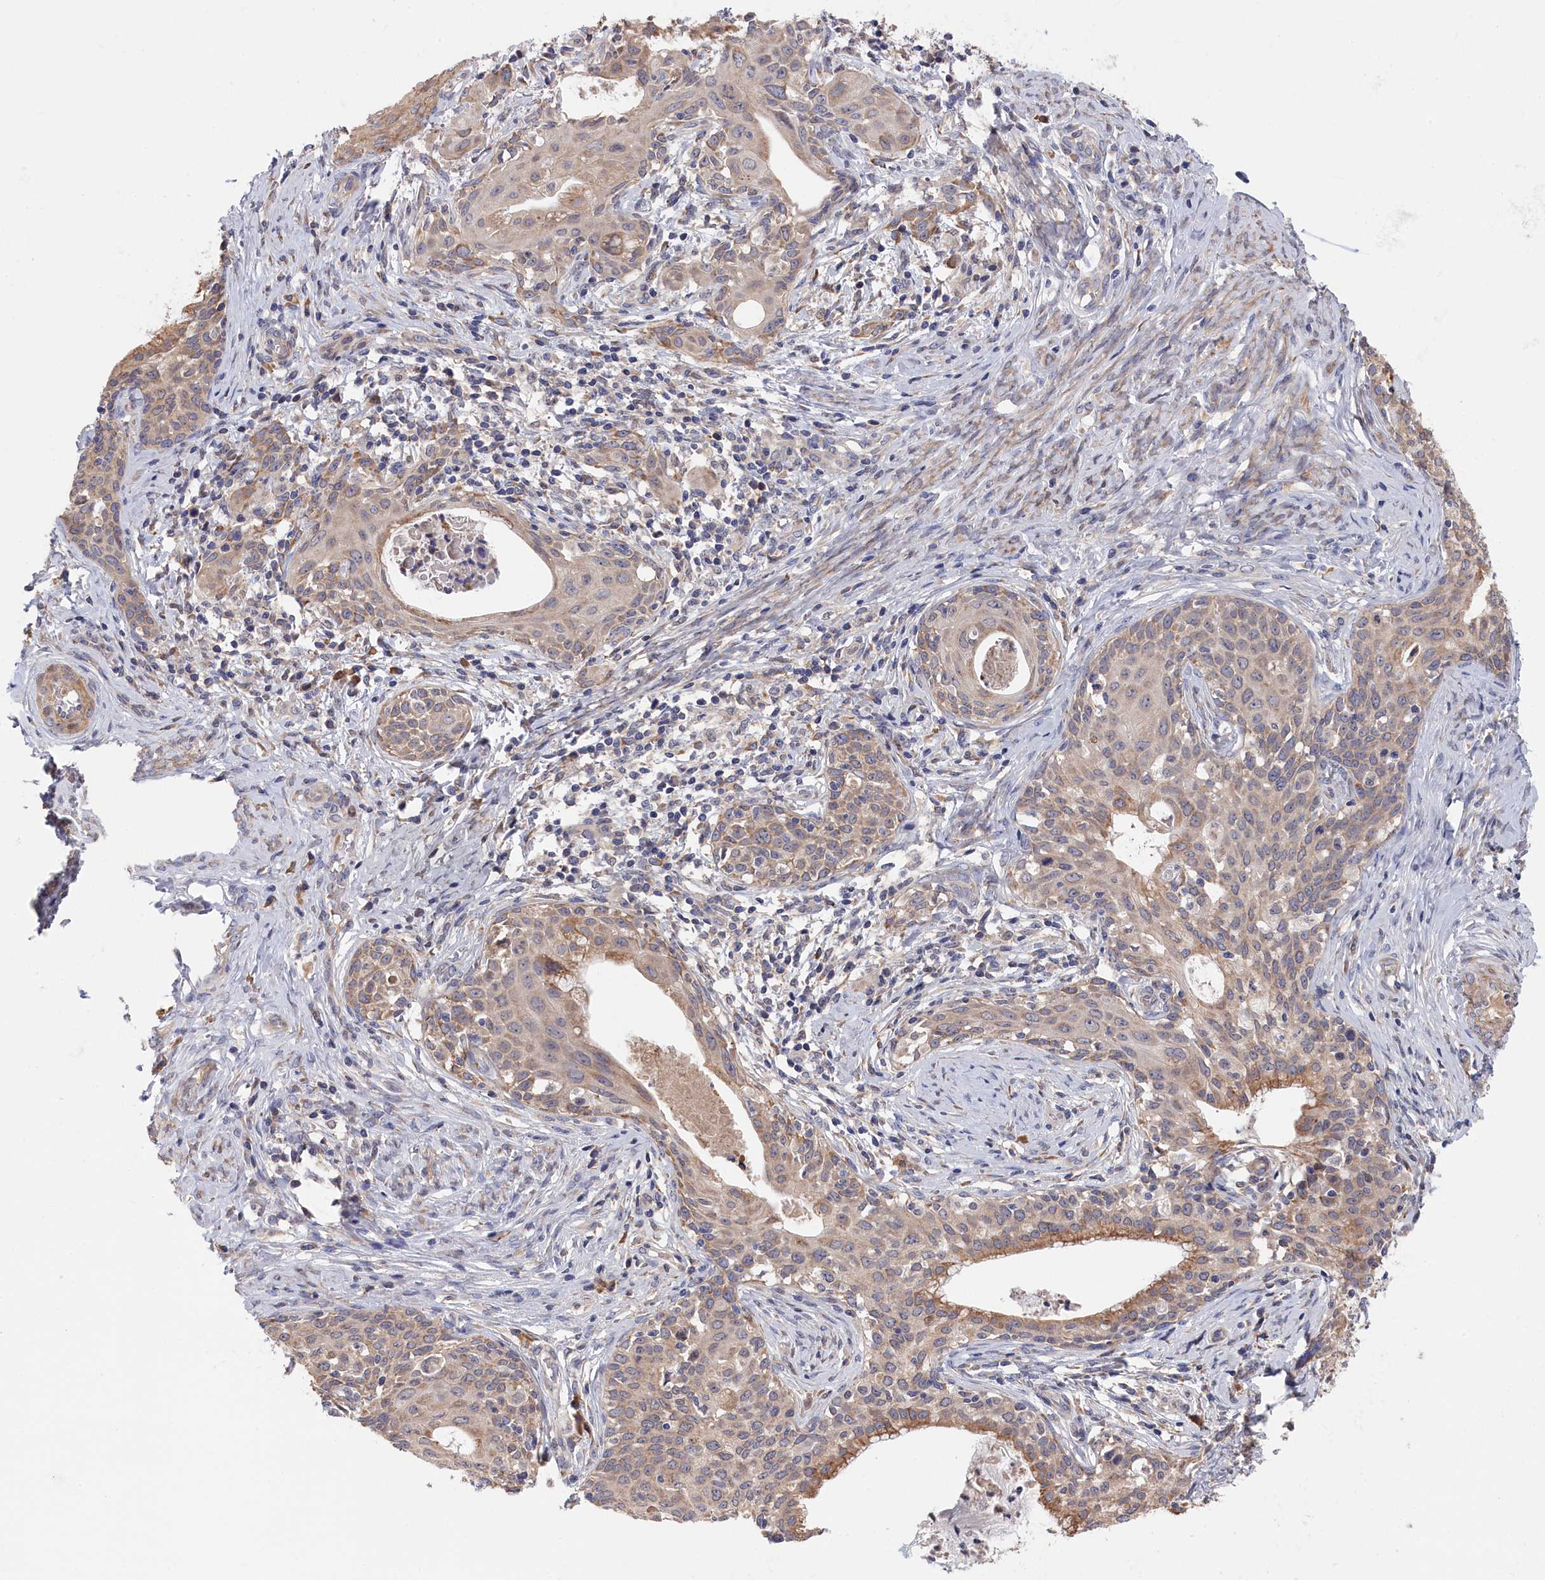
{"staining": {"intensity": "weak", "quantity": ">75%", "location": "cytoplasmic/membranous"}, "tissue": "cervical cancer", "cell_type": "Tumor cells", "image_type": "cancer", "snomed": [{"axis": "morphology", "description": "Squamous cell carcinoma, NOS"}, {"axis": "morphology", "description": "Adenocarcinoma, NOS"}, {"axis": "topography", "description": "Cervix"}], "caption": "A brown stain shows weak cytoplasmic/membranous expression of a protein in human cervical cancer tumor cells.", "gene": "CYB5D2", "patient": {"sex": "female", "age": 52}}